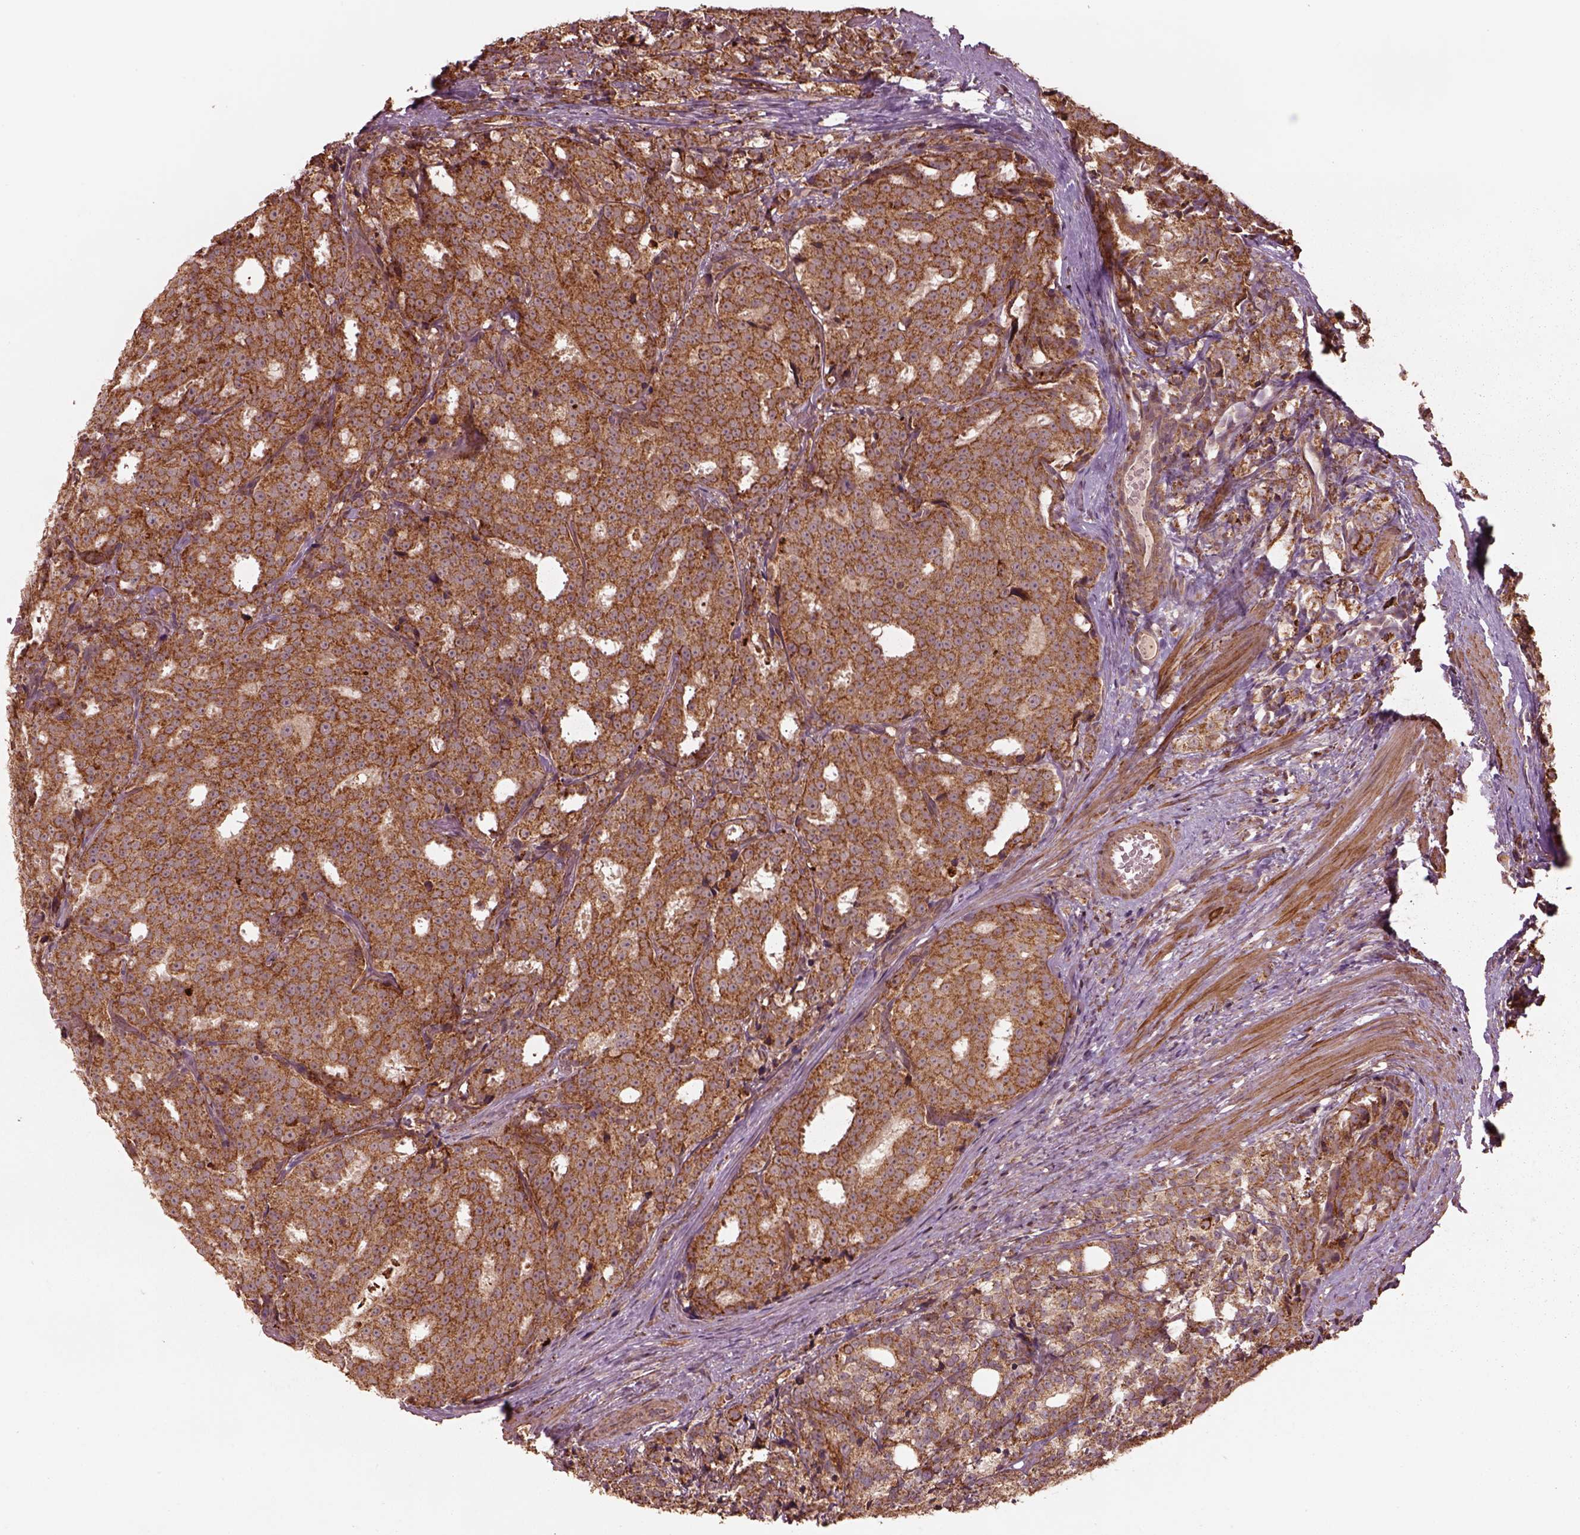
{"staining": {"intensity": "moderate", "quantity": ">75%", "location": "cytoplasmic/membranous"}, "tissue": "prostate cancer", "cell_type": "Tumor cells", "image_type": "cancer", "snomed": [{"axis": "morphology", "description": "Adenocarcinoma, High grade"}, {"axis": "topography", "description": "Prostate"}], "caption": "A high-resolution photomicrograph shows IHC staining of prostate high-grade adenocarcinoma, which exhibits moderate cytoplasmic/membranous staining in approximately >75% of tumor cells.", "gene": "SEL1L3", "patient": {"sex": "male", "age": 53}}